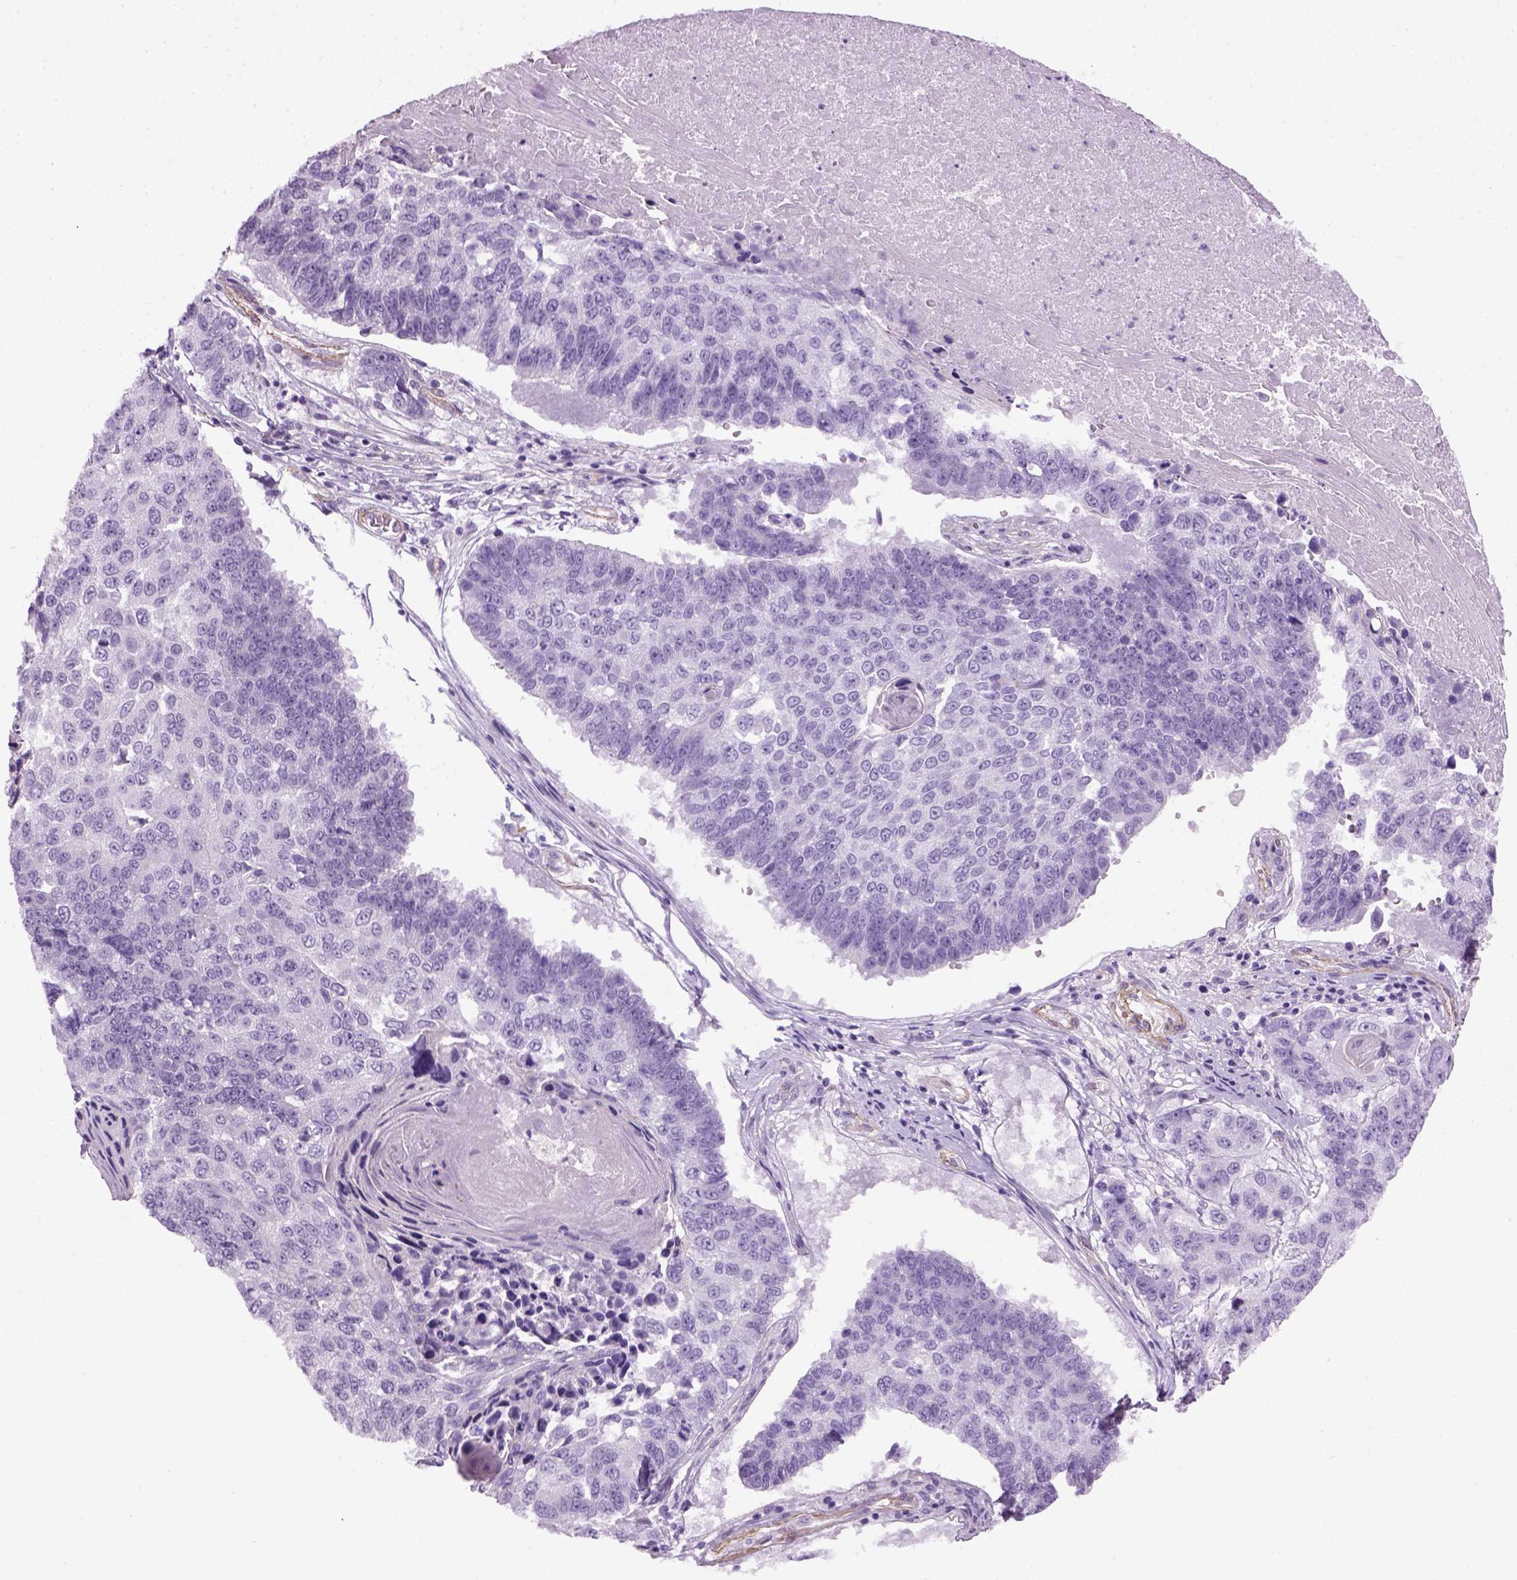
{"staining": {"intensity": "negative", "quantity": "none", "location": "none"}, "tissue": "lung cancer", "cell_type": "Tumor cells", "image_type": "cancer", "snomed": [{"axis": "morphology", "description": "Squamous cell carcinoma, NOS"}, {"axis": "topography", "description": "Lung"}], "caption": "Squamous cell carcinoma (lung) stained for a protein using immunohistochemistry reveals no expression tumor cells.", "gene": "FAM161A", "patient": {"sex": "male", "age": 73}}